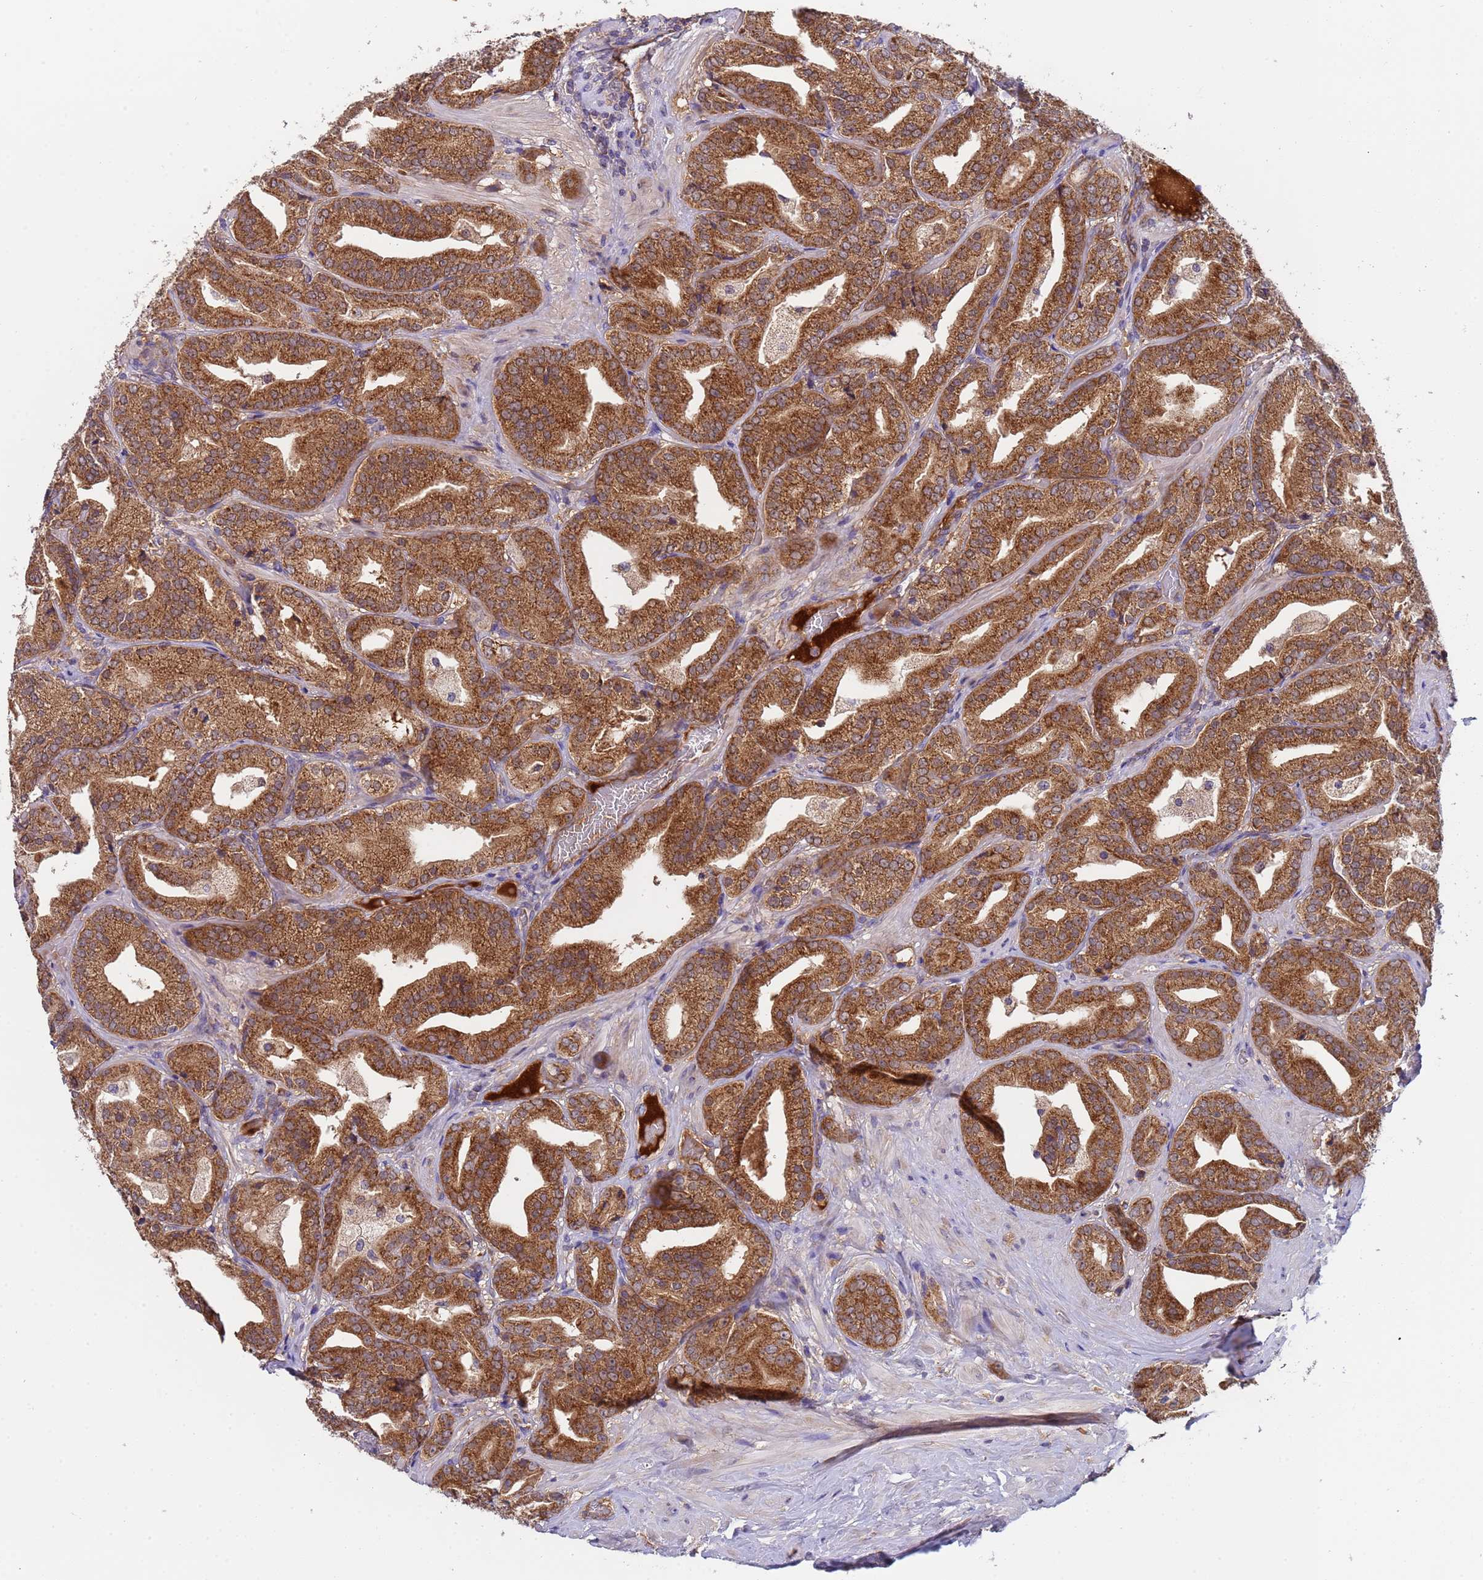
{"staining": {"intensity": "strong", "quantity": ">75%", "location": "cytoplasmic/membranous"}, "tissue": "prostate cancer", "cell_type": "Tumor cells", "image_type": "cancer", "snomed": [{"axis": "morphology", "description": "Adenocarcinoma, High grade"}, {"axis": "topography", "description": "Prostate"}], "caption": "High-magnification brightfield microscopy of prostate cancer (high-grade adenocarcinoma) stained with DAB (brown) and counterstained with hematoxylin (blue). tumor cells exhibit strong cytoplasmic/membranous positivity is seen in about>75% of cells.", "gene": "TMEM126A", "patient": {"sex": "male", "age": 63}}